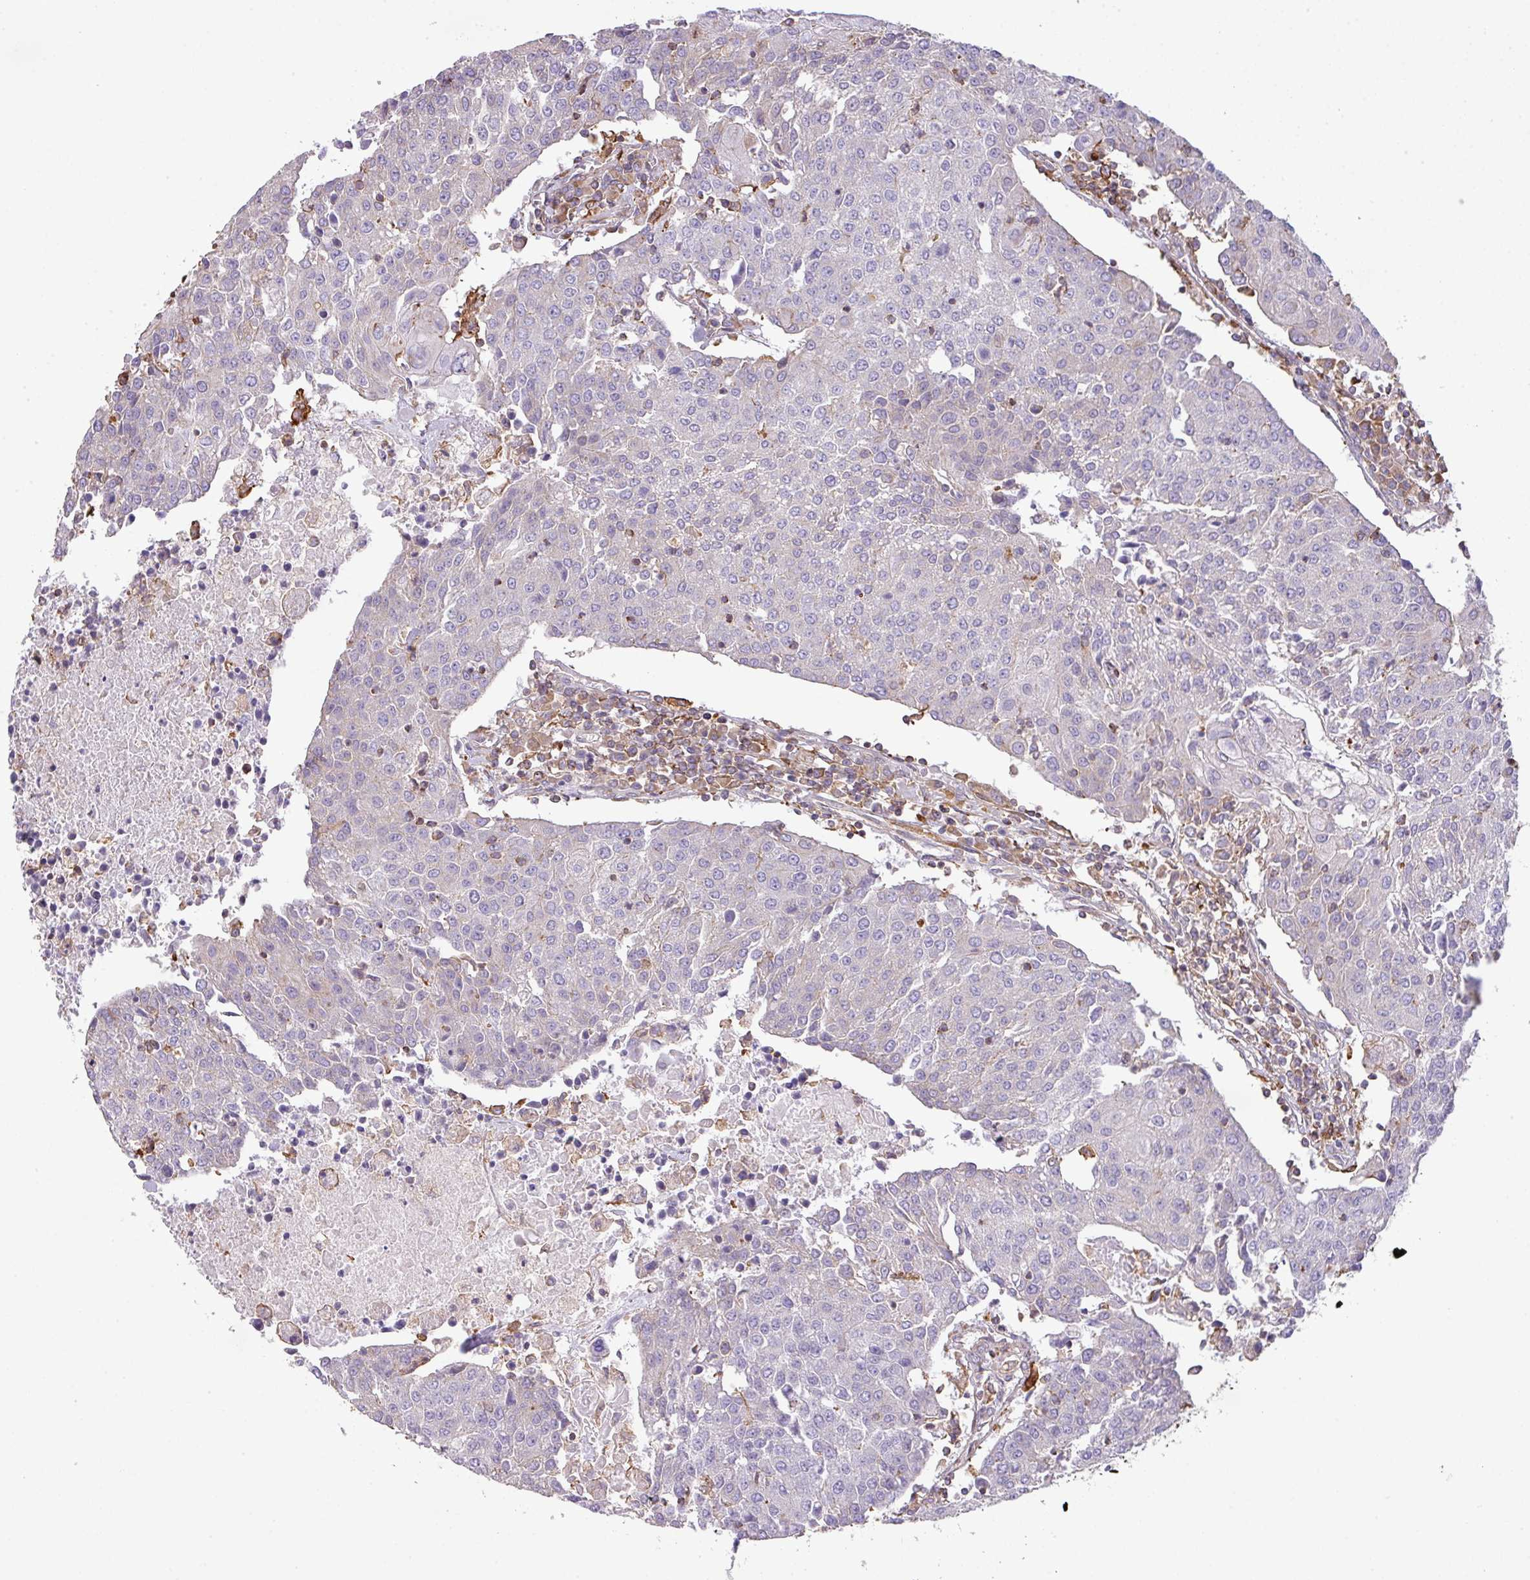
{"staining": {"intensity": "negative", "quantity": "none", "location": "none"}, "tissue": "urothelial cancer", "cell_type": "Tumor cells", "image_type": "cancer", "snomed": [{"axis": "morphology", "description": "Urothelial carcinoma, High grade"}, {"axis": "topography", "description": "Urinary bladder"}], "caption": "DAB immunohistochemical staining of urothelial cancer demonstrates no significant positivity in tumor cells.", "gene": "LRRC41", "patient": {"sex": "female", "age": 85}}